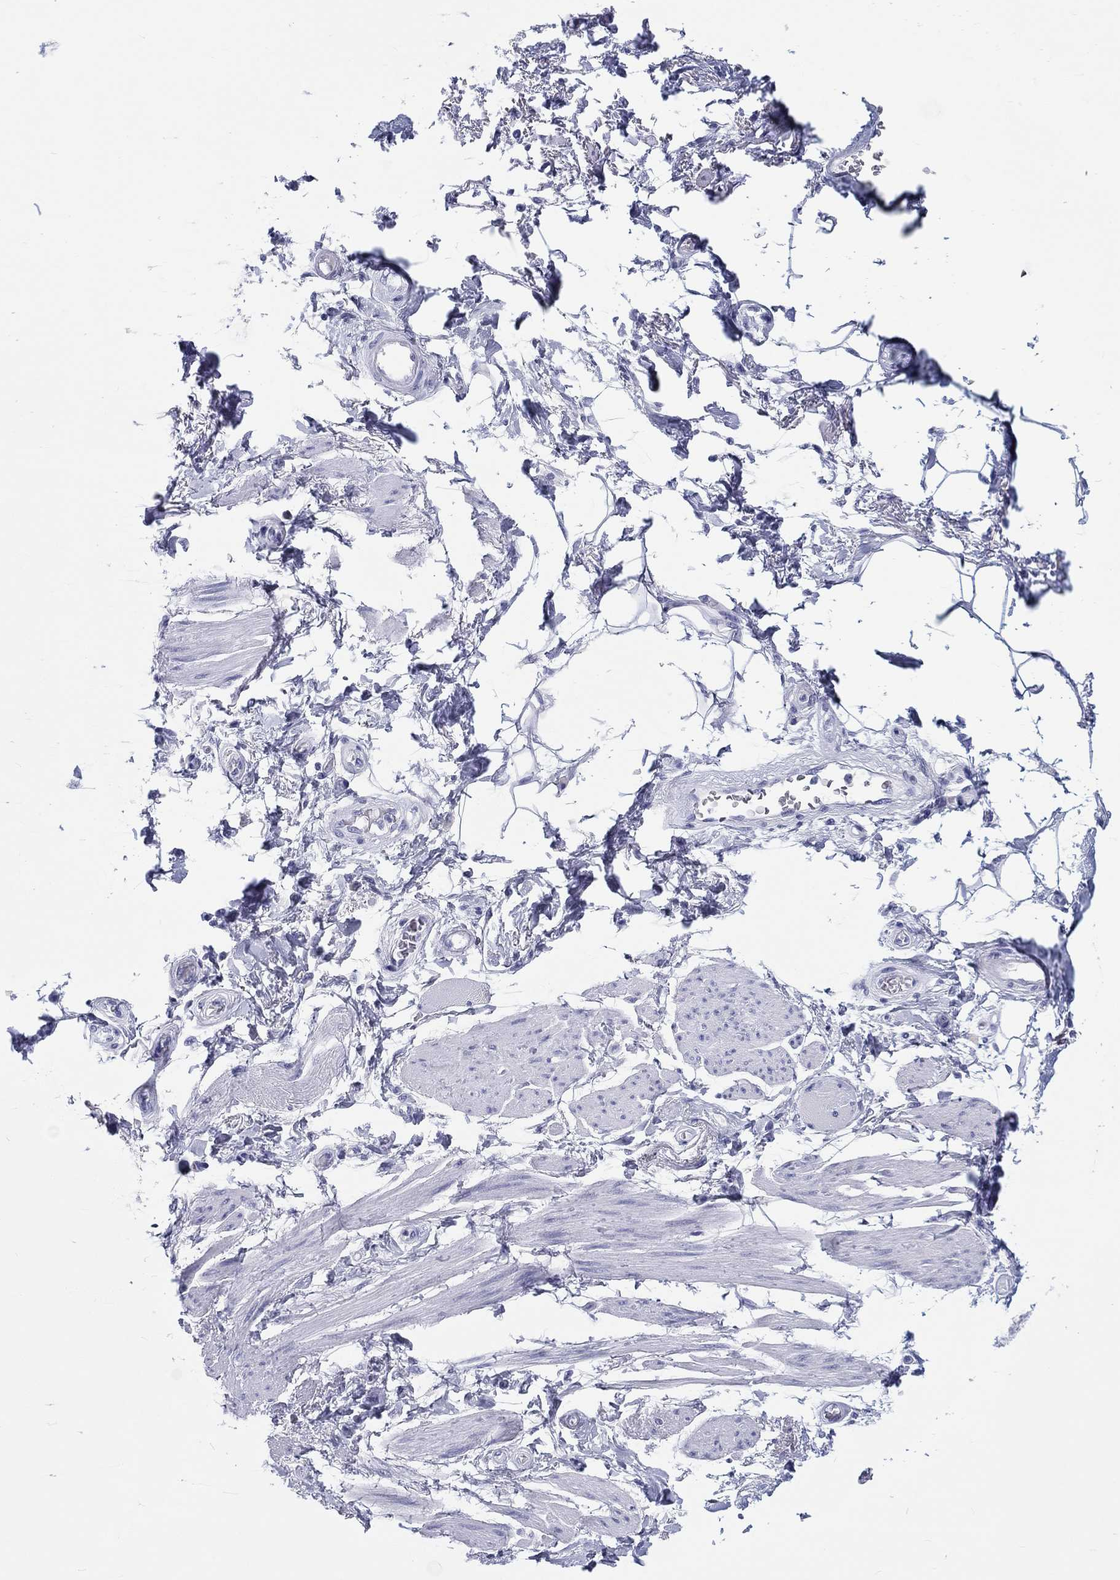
{"staining": {"intensity": "negative", "quantity": "none", "location": "none"}, "tissue": "adipose tissue", "cell_type": "Adipocytes", "image_type": "normal", "snomed": [{"axis": "morphology", "description": "Normal tissue, NOS"}, {"axis": "topography", "description": "Skeletal muscle"}, {"axis": "topography", "description": "Anal"}, {"axis": "topography", "description": "Peripheral nerve tissue"}], "caption": "Adipose tissue stained for a protein using immunohistochemistry (IHC) demonstrates no expression adipocytes.", "gene": "H1", "patient": {"sex": "male", "age": 53}}